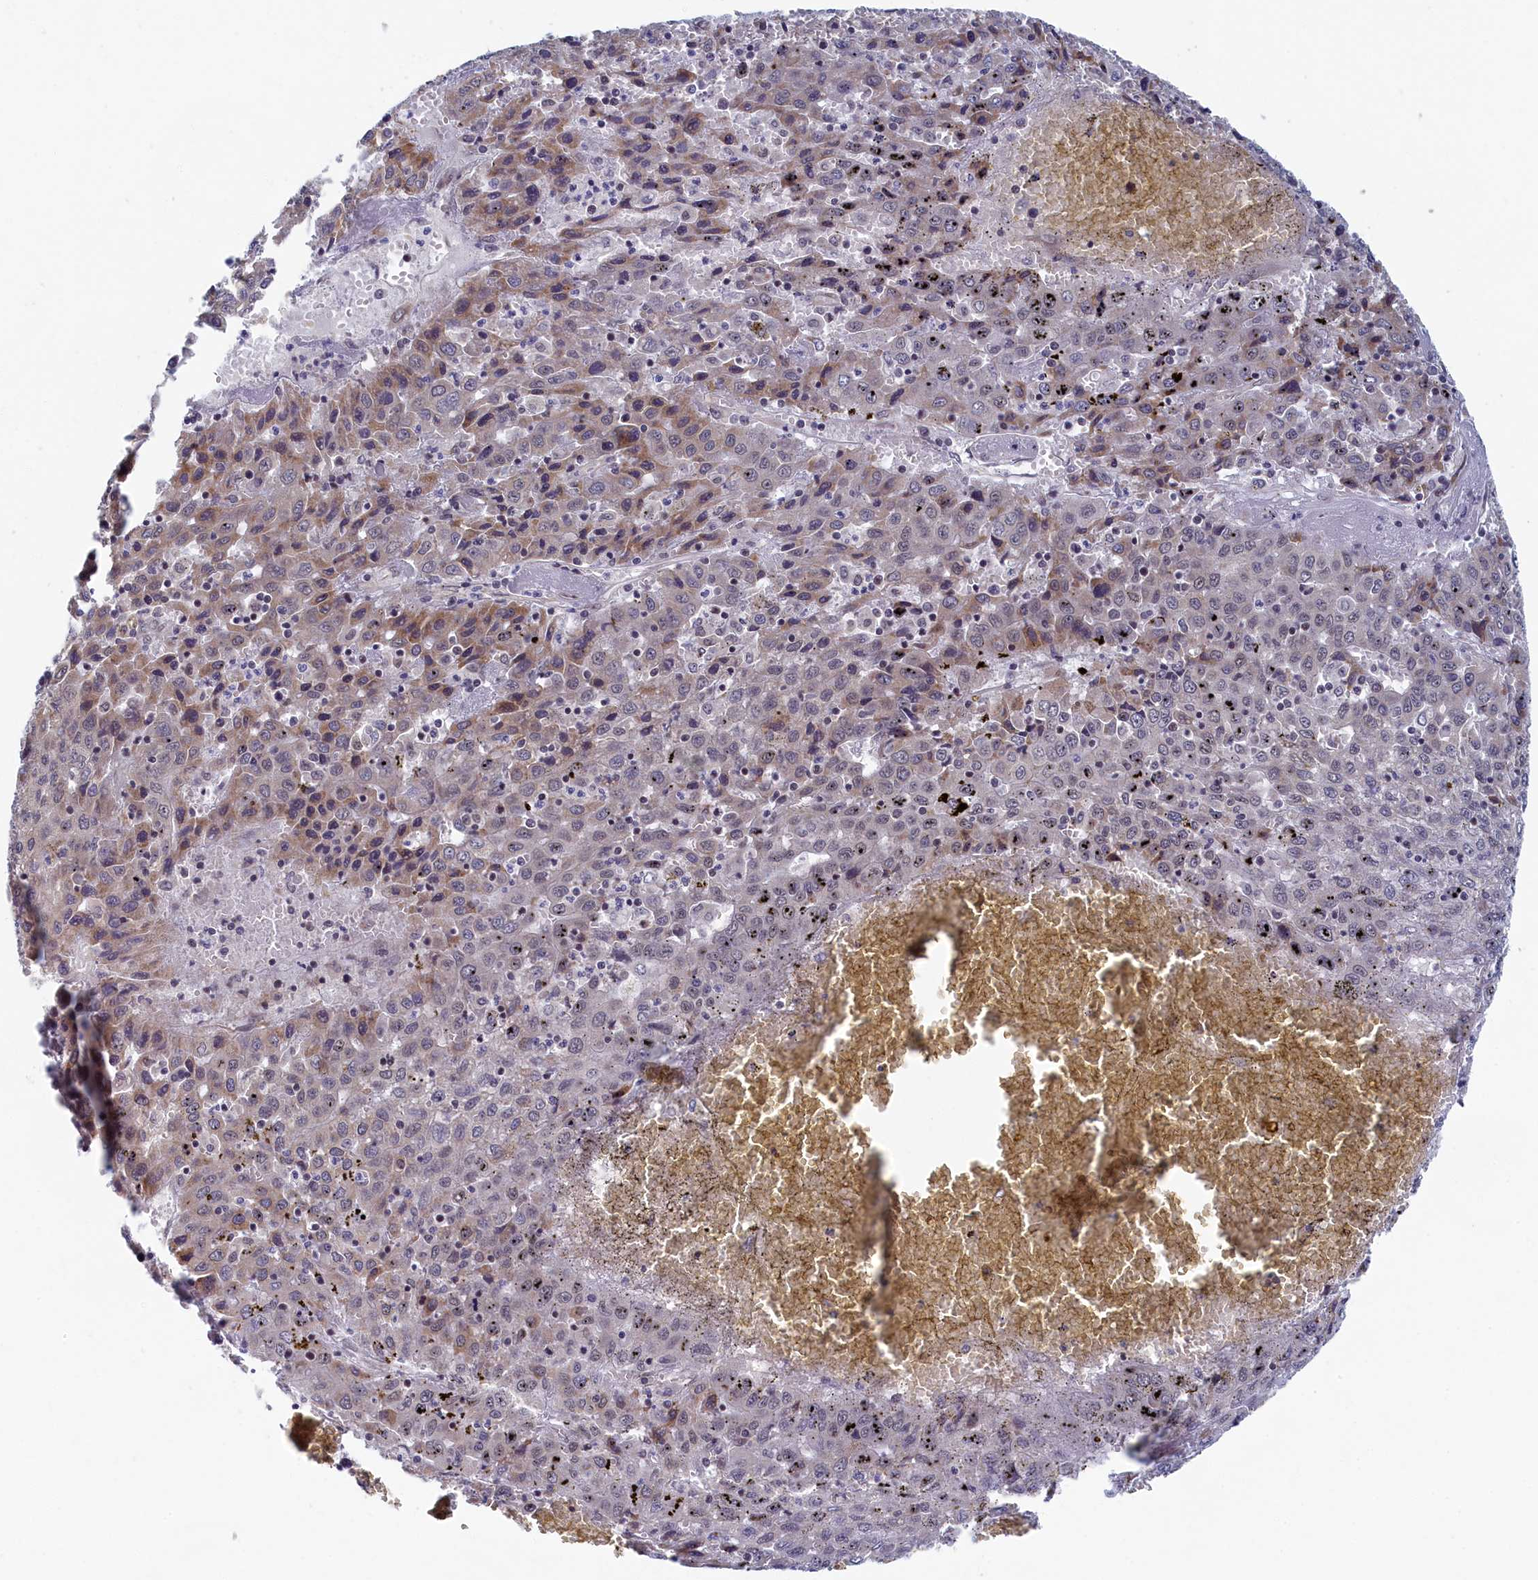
{"staining": {"intensity": "moderate", "quantity": "<25%", "location": "cytoplasmic/membranous"}, "tissue": "liver cancer", "cell_type": "Tumor cells", "image_type": "cancer", "snomed": [{"axis": "morphology", "description": "Carcinoma, Hepatocellular, NOS"}, {"axis": "topography", "description": "Liver"}], "caption": "Protein analysis of liver hepatocellular carcinoma tissue exhibits moderate cytoplasmic/membranous positivity in approximately <25% of tumor cells.", "gene": "DNAJC17", "patient": {"sex": "female", "age": 53}}